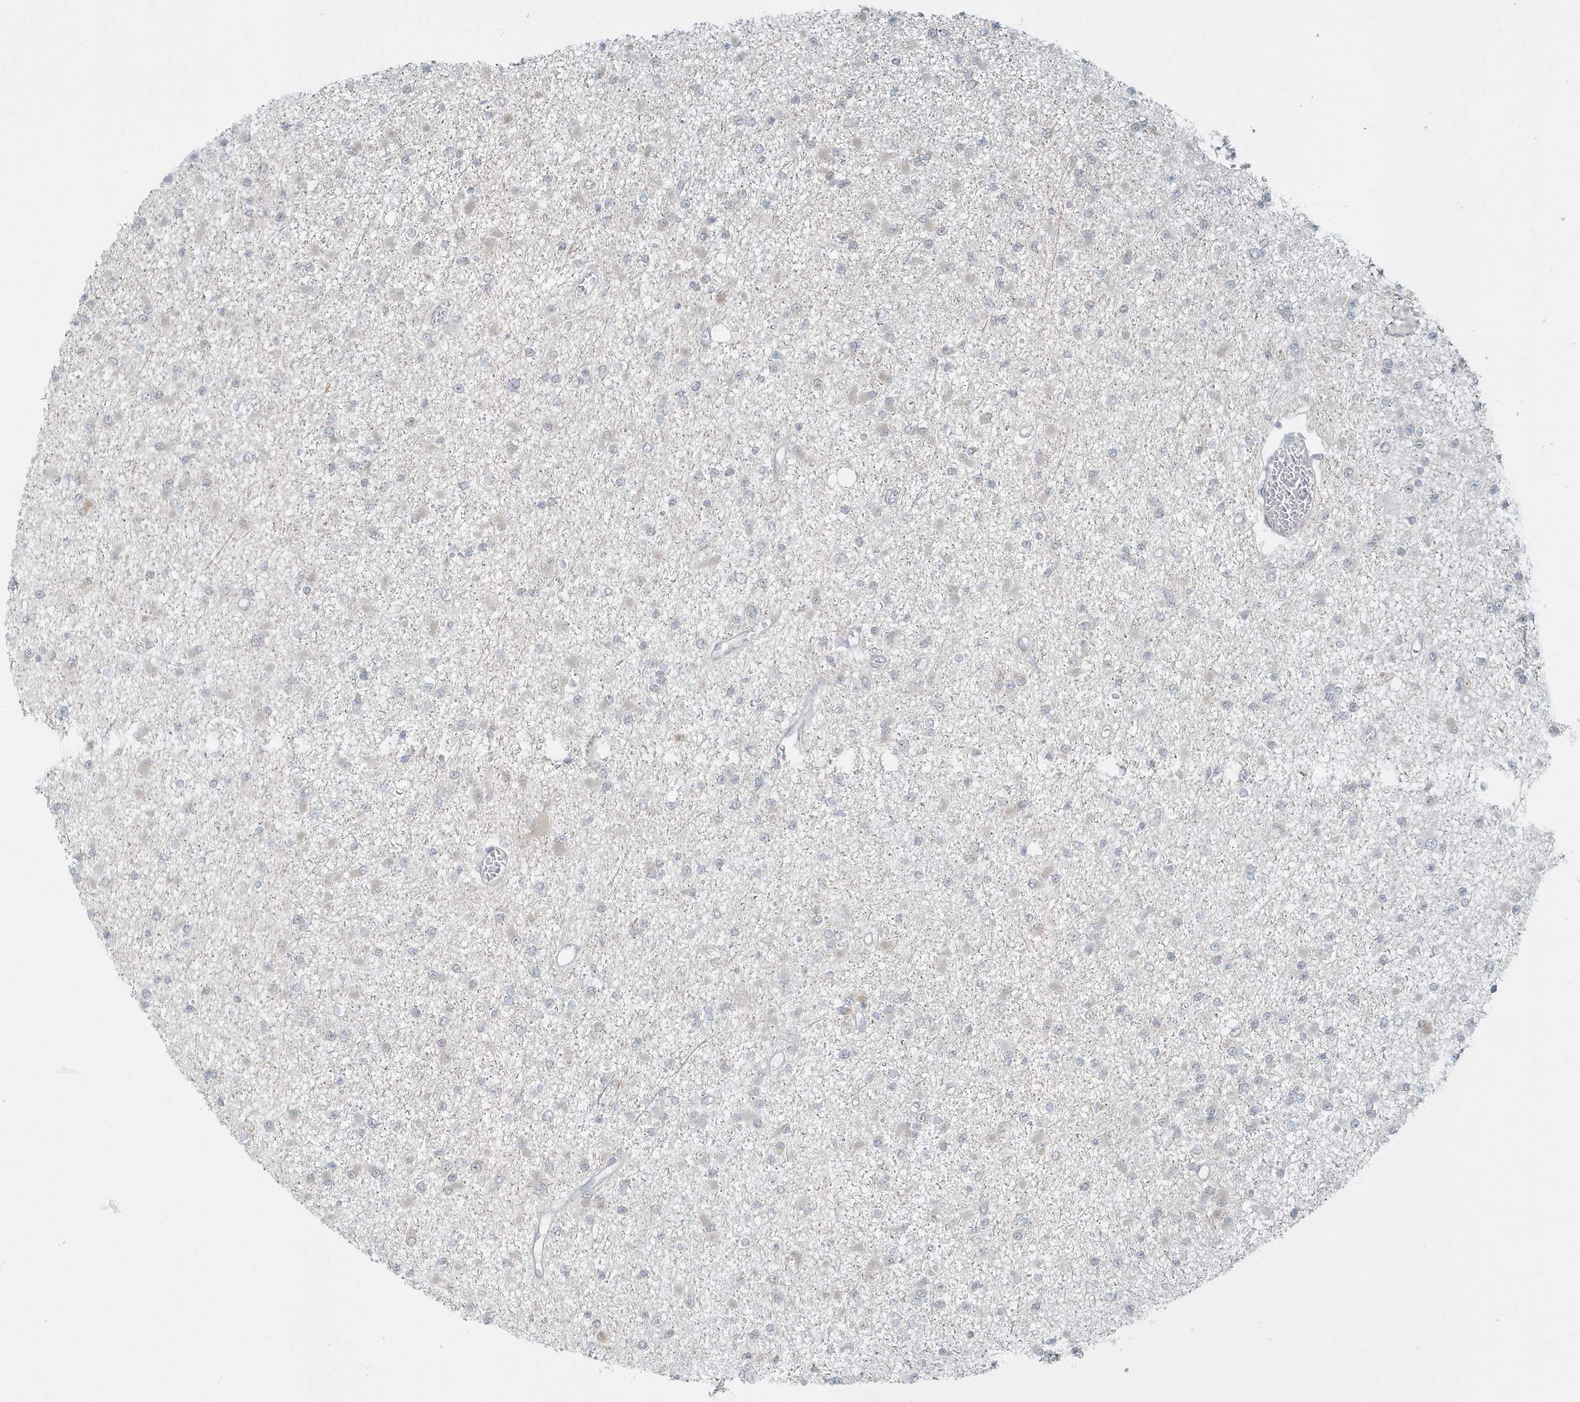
{"staining": {"intensity": "negative", "quantity": "none", "location": "none"}, "tissue": "glioma", "cell_type": "Tumor cells", "image_type": "cancer", "snomed": [{"axis": "morphology", "description": "Glioma, malignant, Low grade"}, {"axis": "topography", "description": "Brain"}], "caption": "Malignant glioma (low-grade) stained for a protein using immunohistochemistry (IHC) displays no expression tumor cells.", "gene": "BLTP3A", "patient": {"sex": "female", "age": 22}}